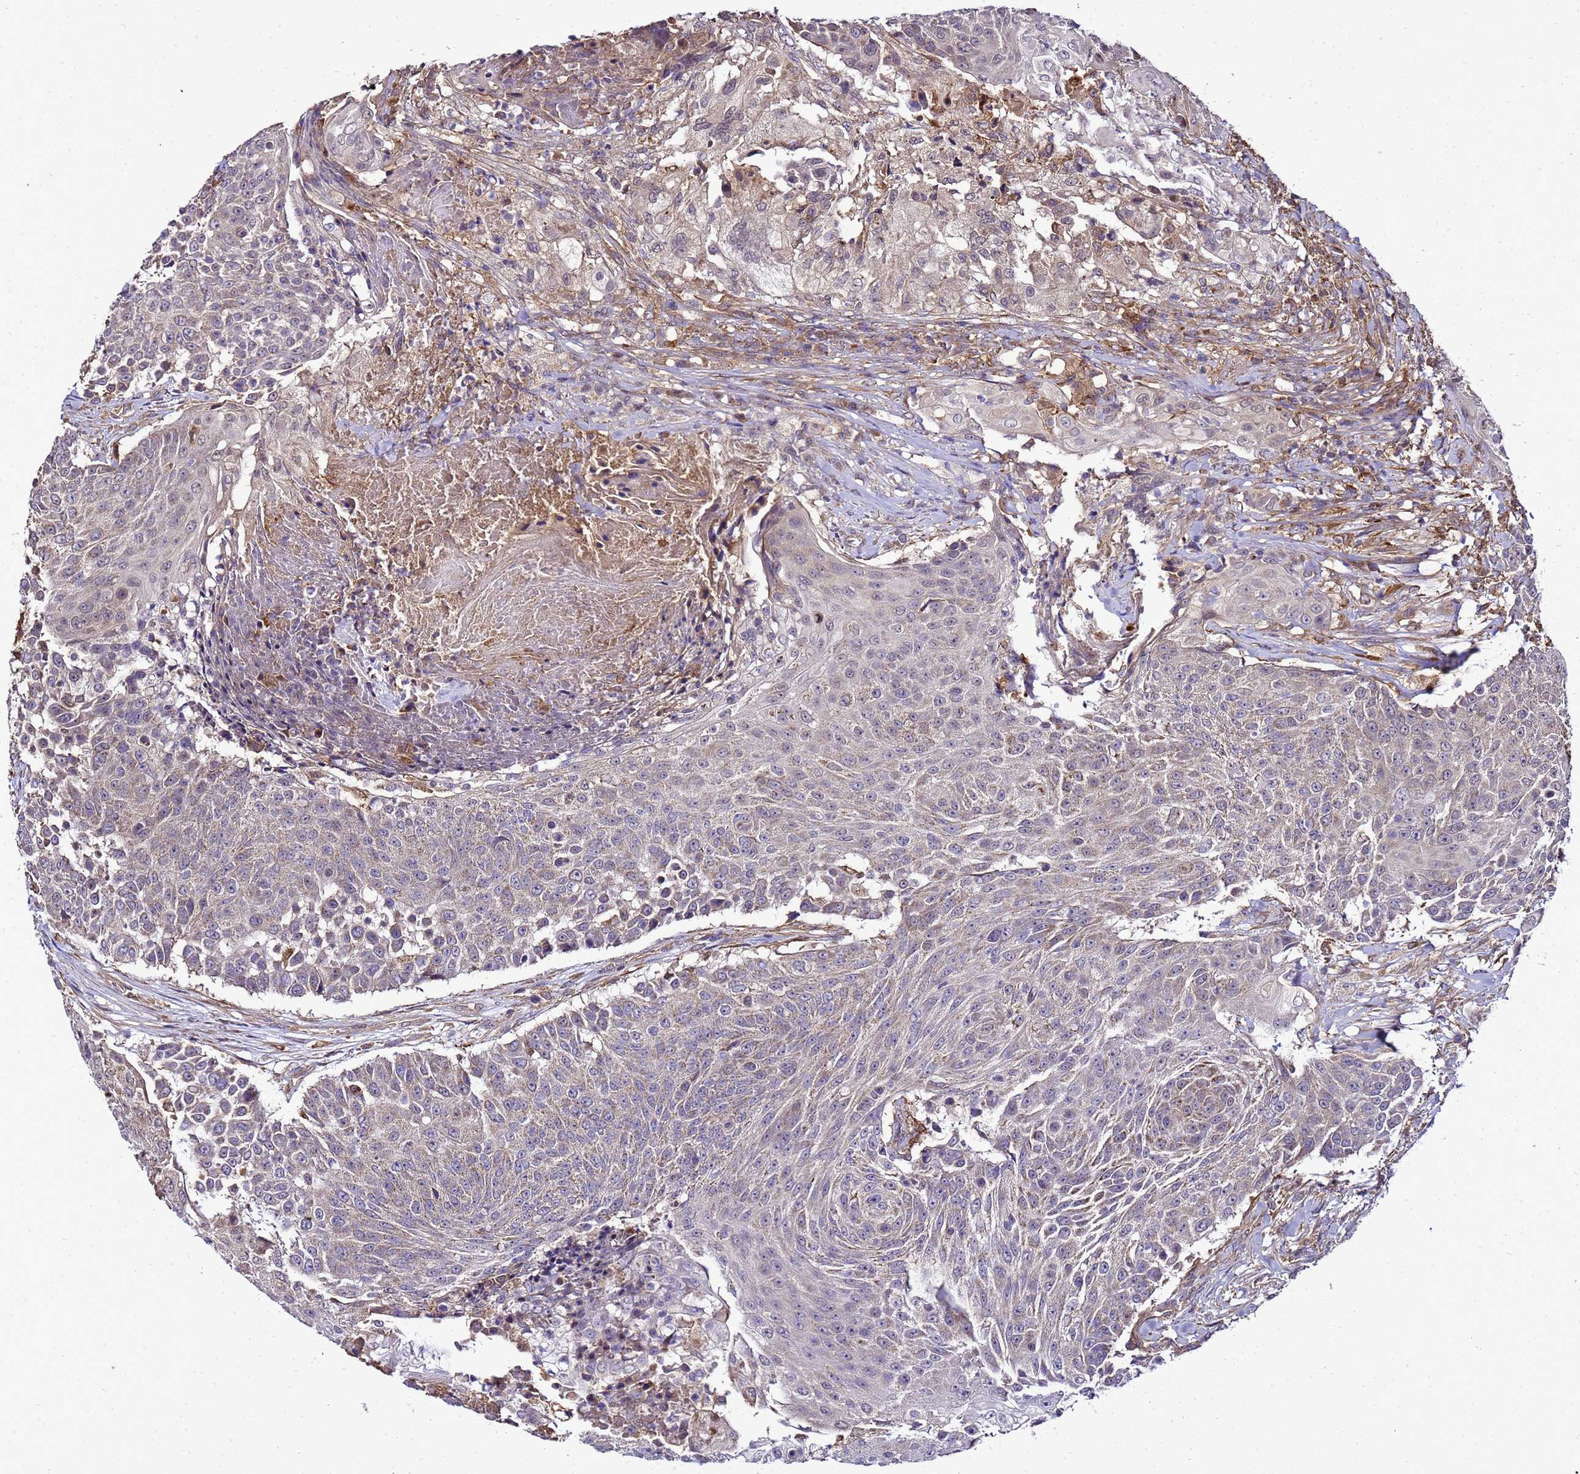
{"staining": {"intensity": "moderate", "quantity": "<25%", "location": "cytoplasmic/membranous"}, "tissue": "urothelial cancer", "cell_type": "Tumor cells", "image_type": "cancer", "snomed": [{"axis": "morphology", "description": "Urothelial carcinoma, High grade"}, {"axis": "topography", "description": "Urinary bladder"}], "caption": "Immunohistochemical staining of high-grade urothelial carcinoma displays moderate cytoplasmic/membranous protein staining in approximately <25% of tumor cells. The staining was performed using DAB (3,3'-diaminobenzidine) to visualize the protein expression in brown, while the nuclei were stained in blue with hematoxylin (Magnification: 20x).", "gene": "TRABD", "patient": {"sex": "female", "age": 63}}